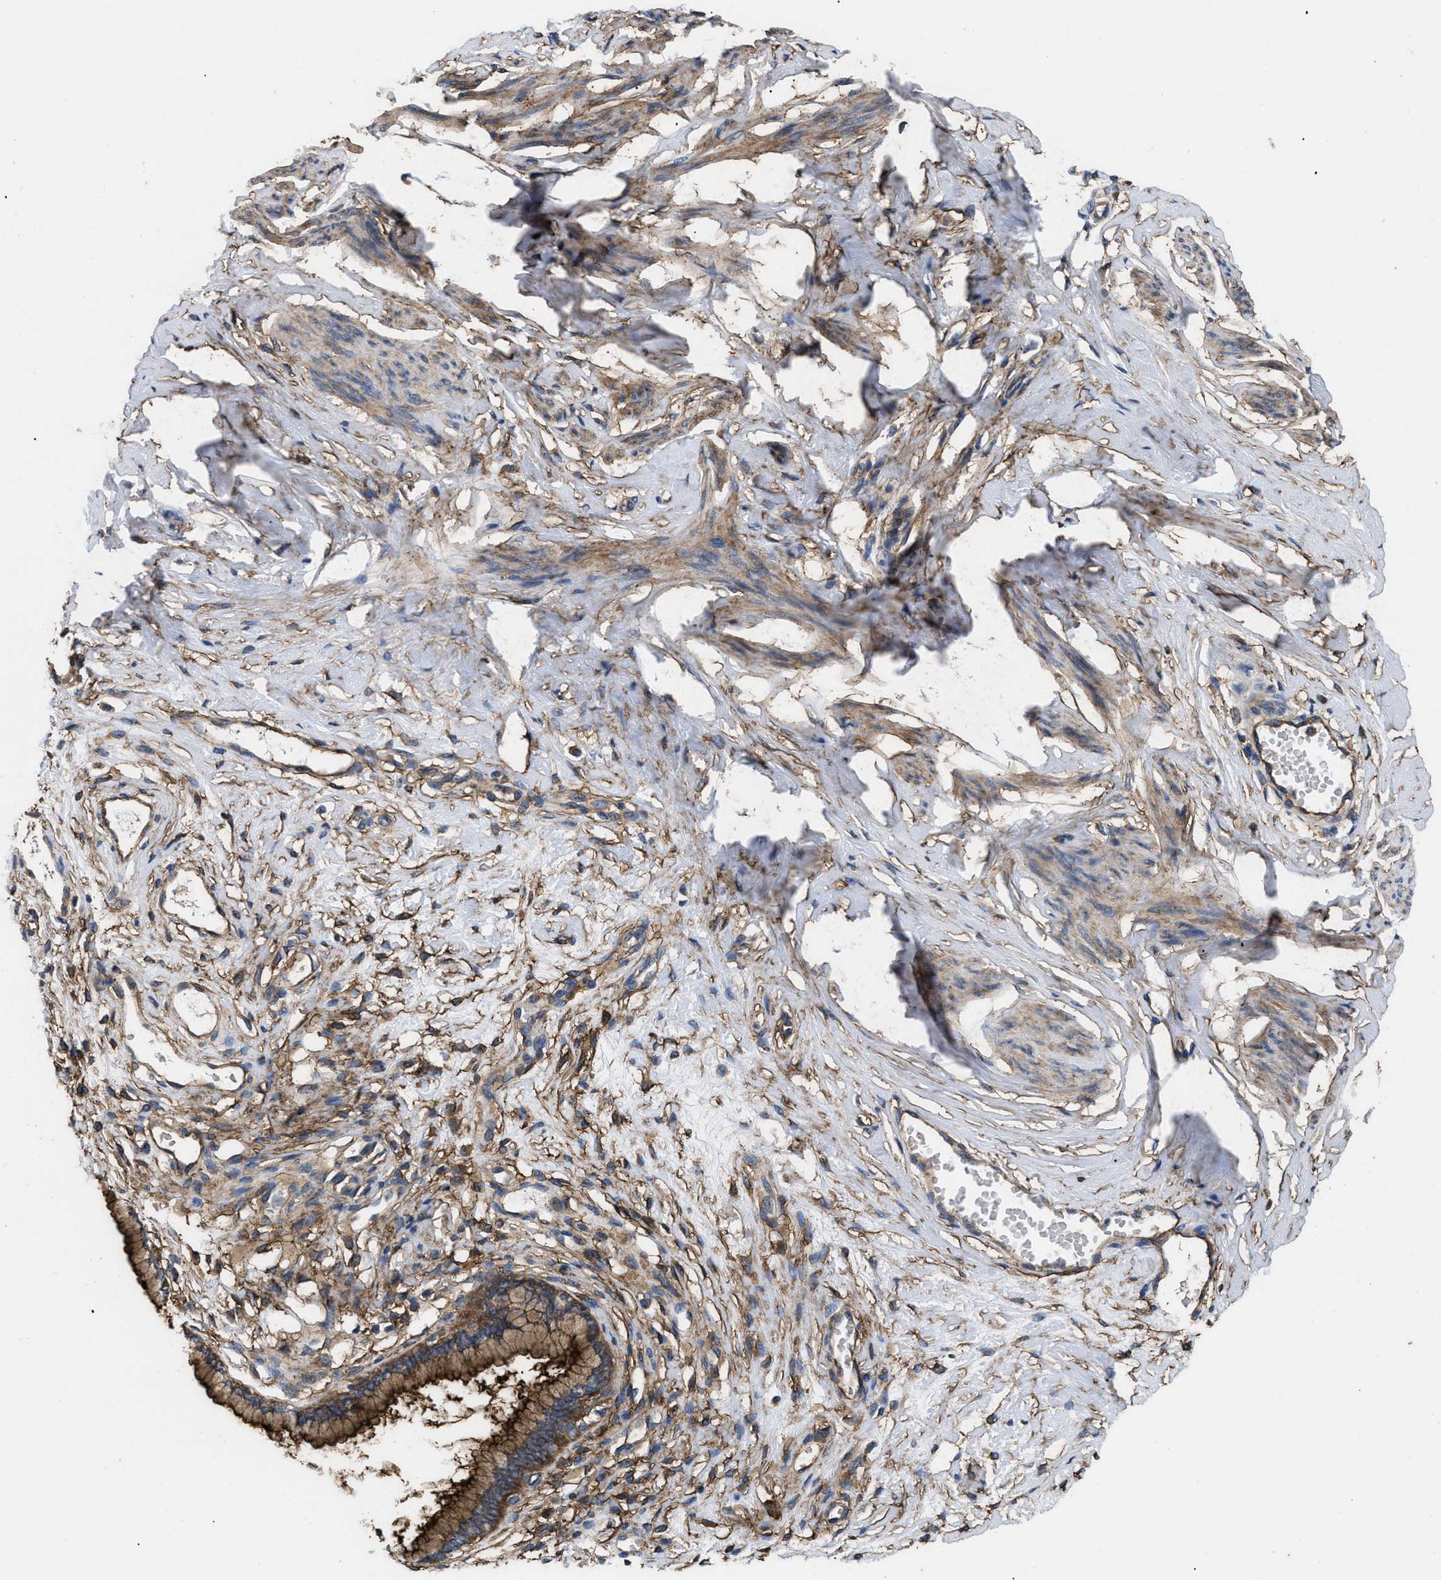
{"staining": {"intensity": "strong", "quantity": ">75%", "location": "cytoplasmic/membranous"}, "tissue": "cervix", "cell_type": "Glandular cells", "image_type": "normal", "snomed": [{"axis": "morphology", "description": "Normal tissue, NOS"}, {"axis": "topography", "description": "Cervix"}], "caption": "IHC histopathology image of normal cervix stained for a protein (brown), which shows high levels of strong cytoplasmic/membranous staining in about >75% of glandular cells.", "gene": "NT5E", "patient": {"sex": "female", "age": 65}}